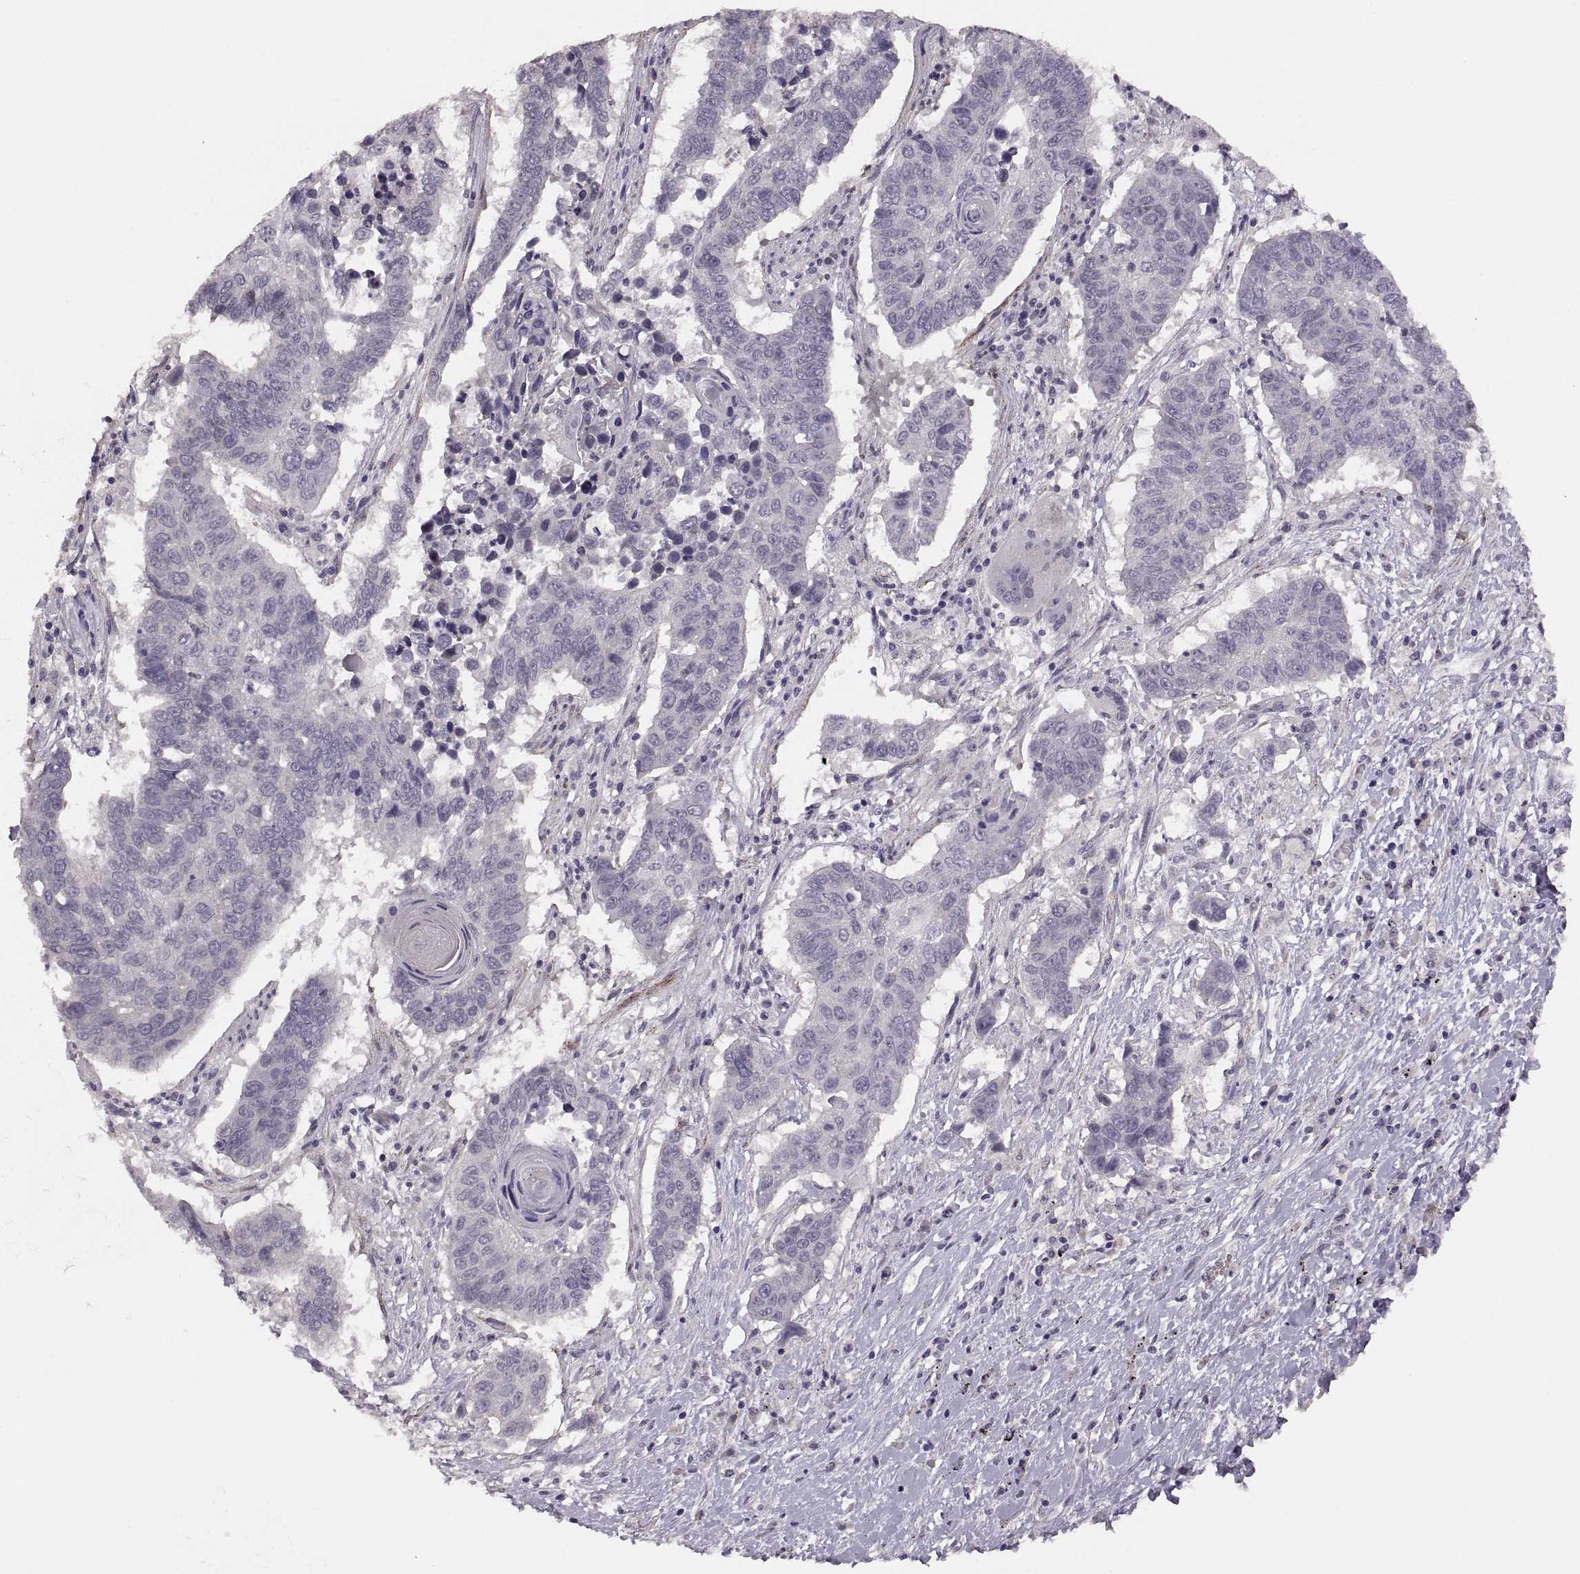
{"staining": {"intensity": "negative", "quantity": "none", "location": "none"}, "tissue": "lung cancer", "cell_type": "Tumor cells", "image_type": "cancer", "snomed": [{"axis": "morphology", "description": "Squamous cell carcinoma, NOS"}, {"axis": "topography", "description": "Lung"}], "caption": "This image is of lung cancer (squamous cell carcinoma) stained with IHC to label a protein in brown with the nuclei are counter-stained blue. There is no positivity in tumor cells.", "gene": "CDH2", "patient": {"sex": "male", "age": 73}}